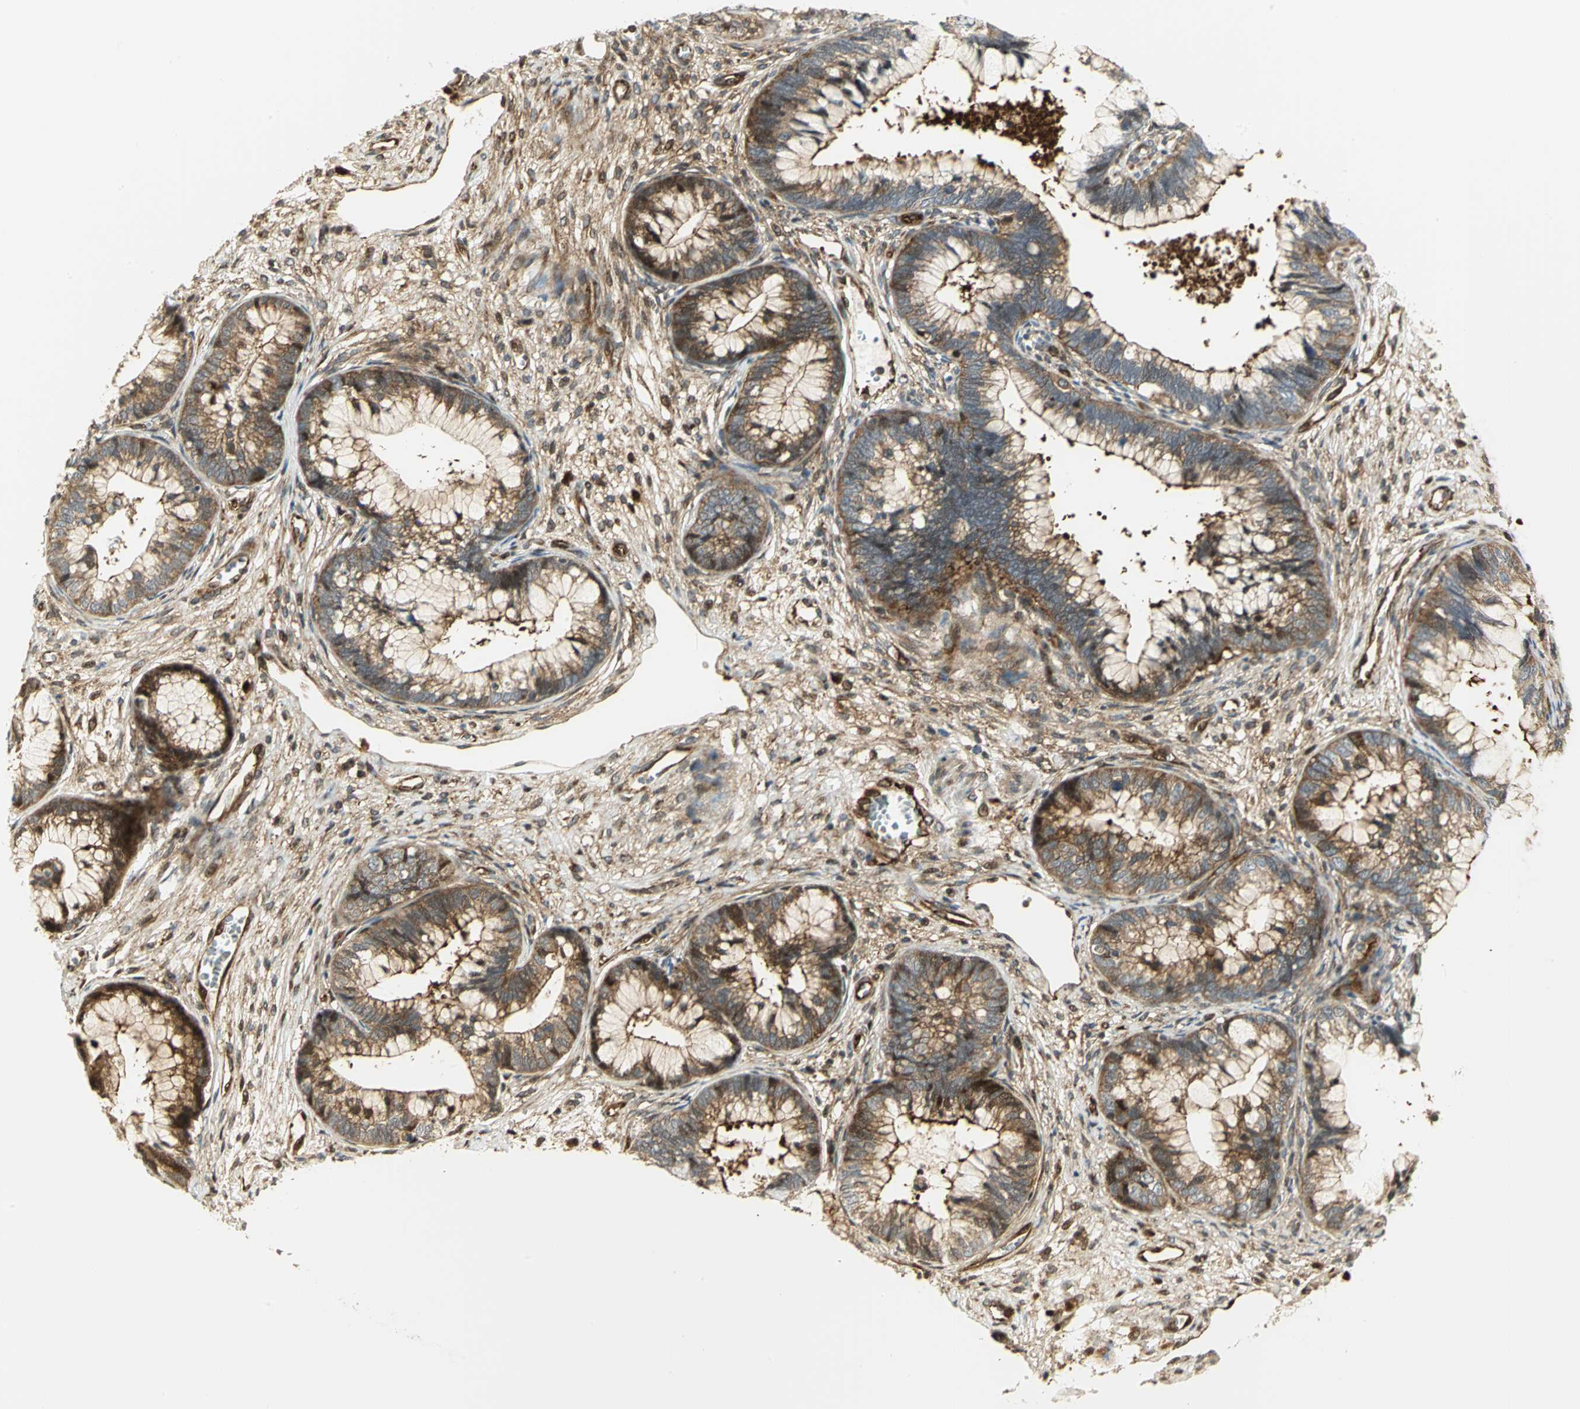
{"staining": {"intensity": "strong", "quantity": ">75%", "location": "cytoplasmic/membranous"}, "tissue": "cervical cancer", "cell_type": "Tumor cells", "image_type": "cancer", "snomed": [{"axis": "morphology", "description": "Adenocarcinoma, NOS"}, {"axis": "topography", "description": "Cervix"}], "caption": "Strong cytoplasmic/membranous protein expression is appreciated in approximately >75% of tumor cells in cervical cancer (adenocarcinoma). (DAB IHC with brightfield microscopy, high magnification).", "gene": "EEA1", "patient": {"sex": "female", "age": 44}}